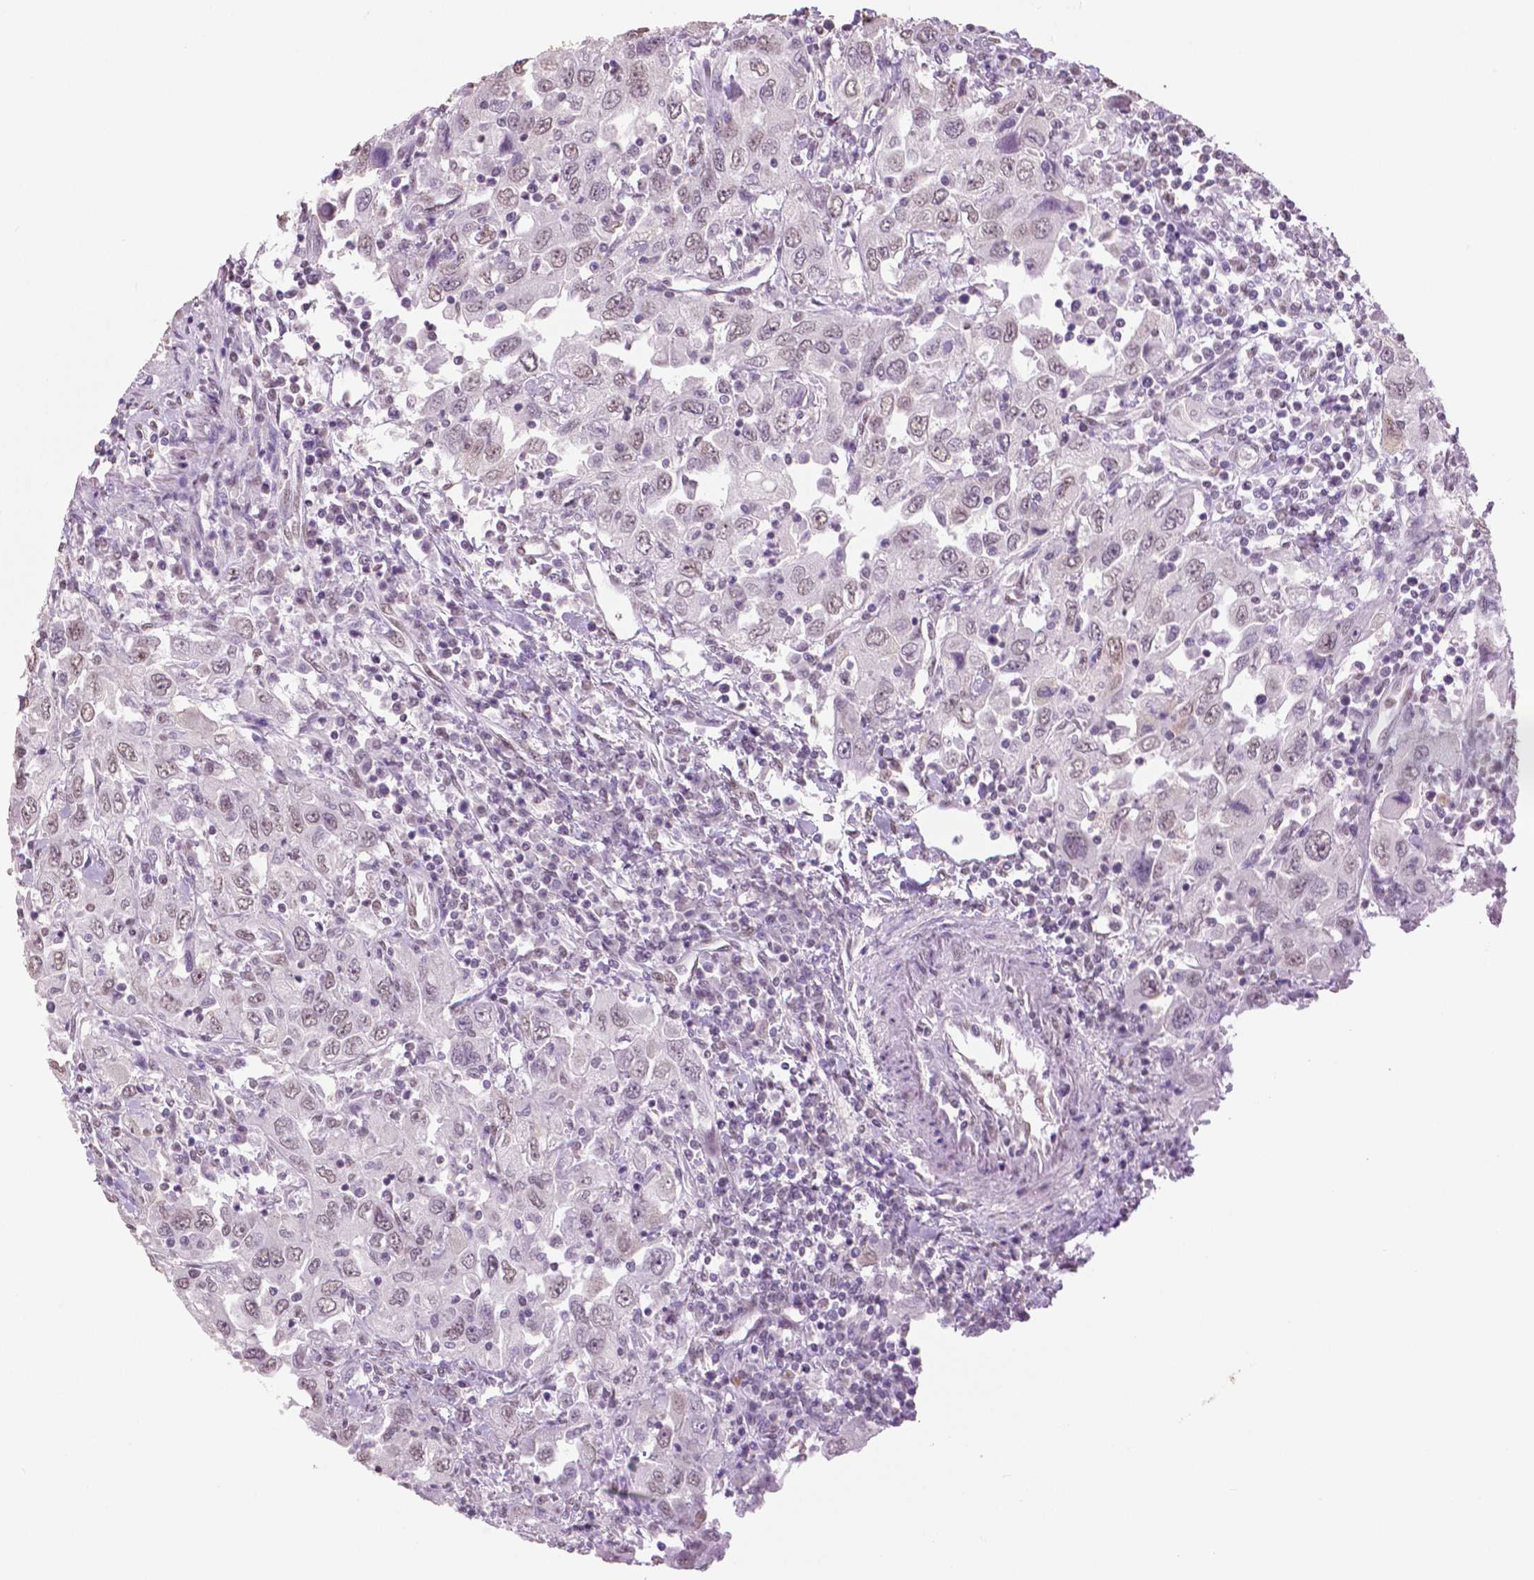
{"staining": {"intensity": "weak", "quantity": "25%-75%", "location": "nuclear"}, "tissue": "urothelial cancer", "cell_type": "Tumor cells", "image_type": "cancer", "snomed": [{"axis": "morphology", "description": "Urothelial carcinoma, High grade"}, {"axis": "topography", "description": "Urinary bladder"}], "caption": "High-magnification brightfield microscopy of urothelial cancer stained with DAB (3,3'-diaminobenzidine) (brown) and counterstained with hematoxylin (blue). tumor cells exhibit weak nuclear staining is seen in about25%-75% of cells. Immunohistochemistry (ihc) stains the protein in brown and the nuclei are stained blue.", "gene": "IGF2BP1", "patient": {"sex": "male", "age": 76}}